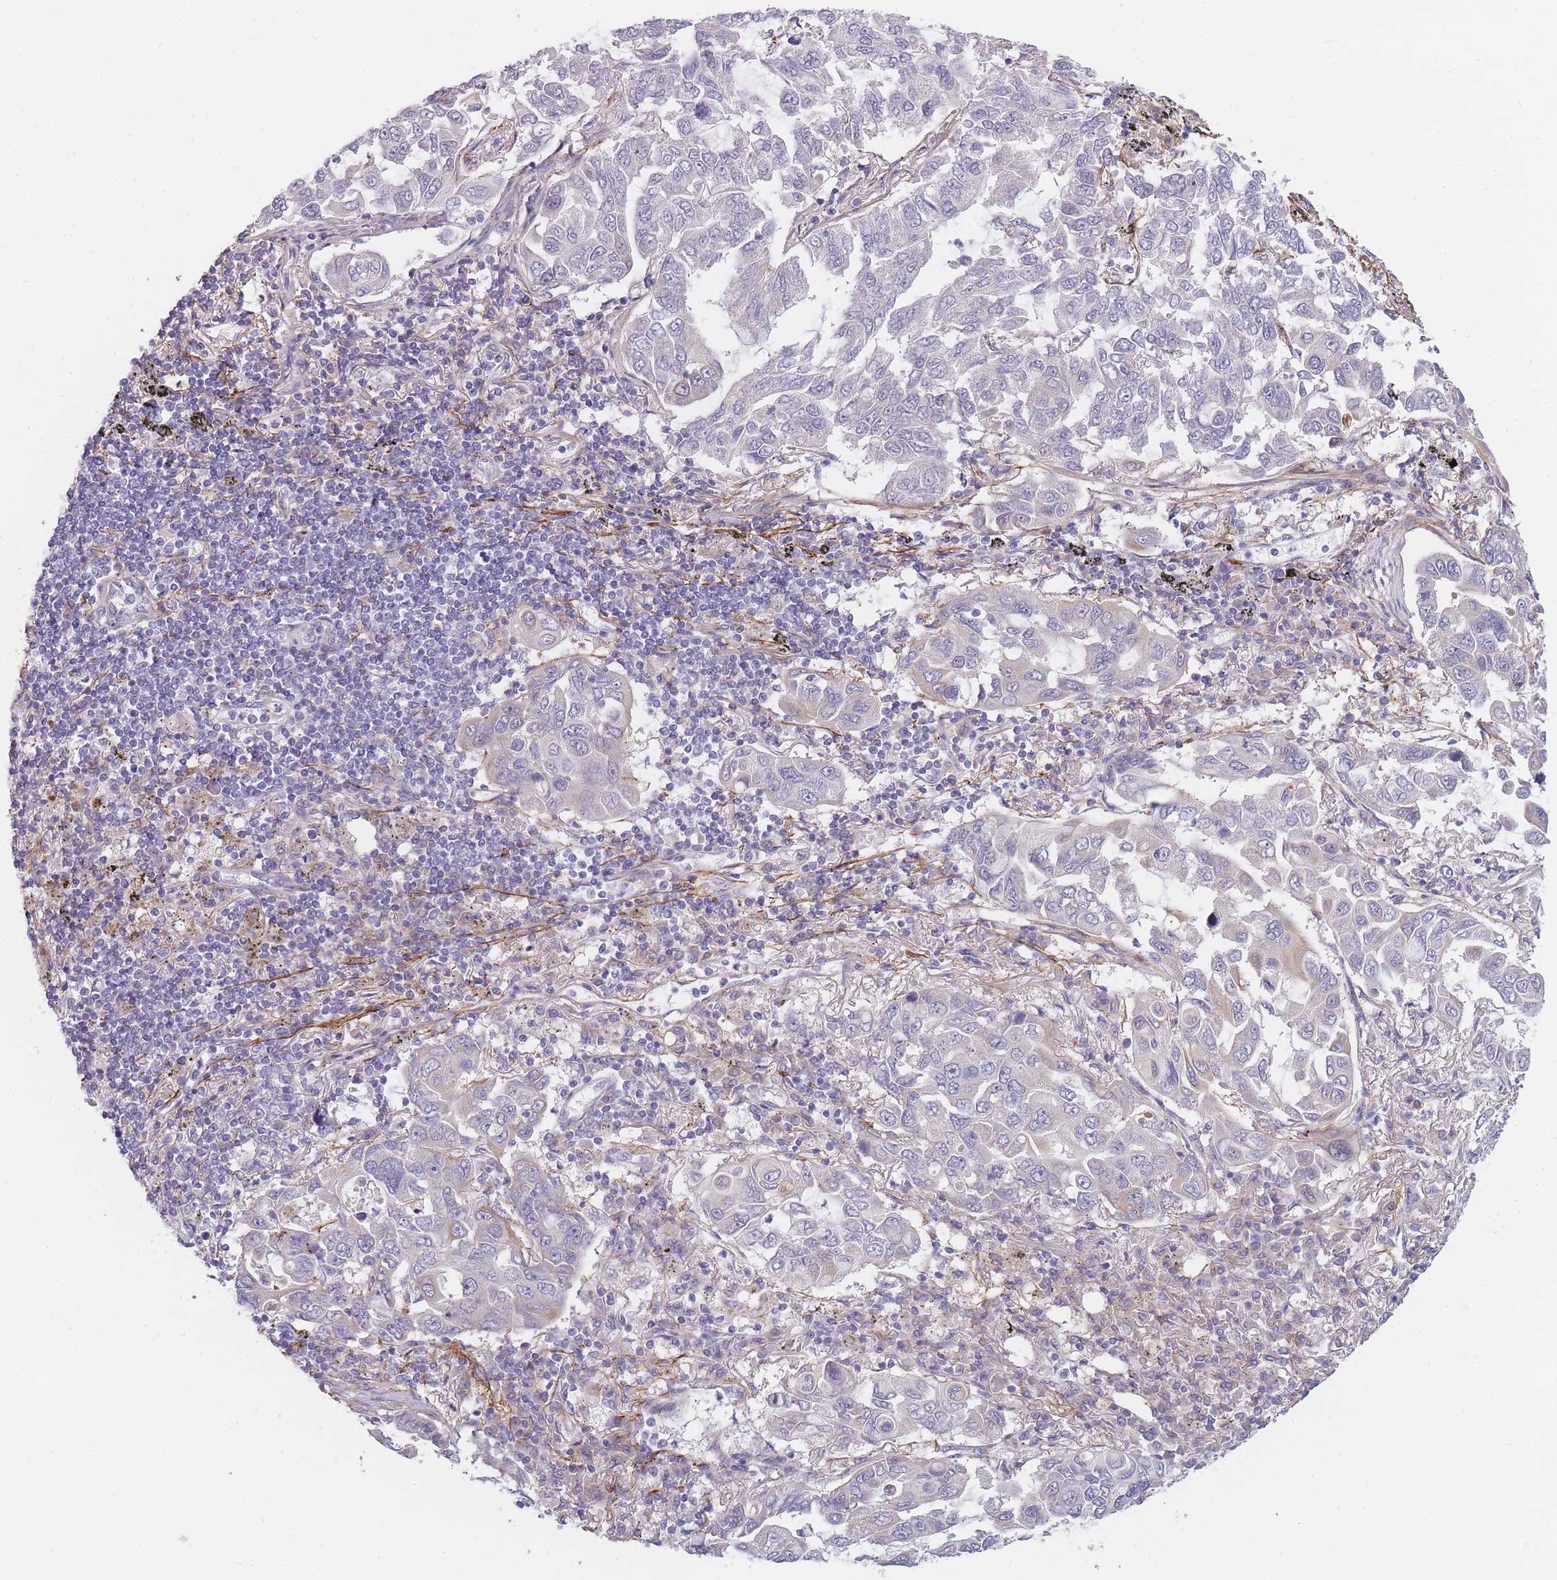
{"staining": {"intensity": "negative", "quantity": "none", "location": "none"}, "tissue": "lung cancer", "cell_type": "Tumor cells", "image_type": "cancer", "snomed": [{"axis": "morphology", "description": "Adenocarcinoma, NOS"}, {"axis": "topography", "description": "Lung"}], "caption": "An immunohistochemistry (IHC) micrograph of adenocarcinoma (lung) is shown. There is no staining in tumor cells of adenocarcinoma (lung).", "gene": "AP3M2", "patient": {"sex": "male", "age": 64}}